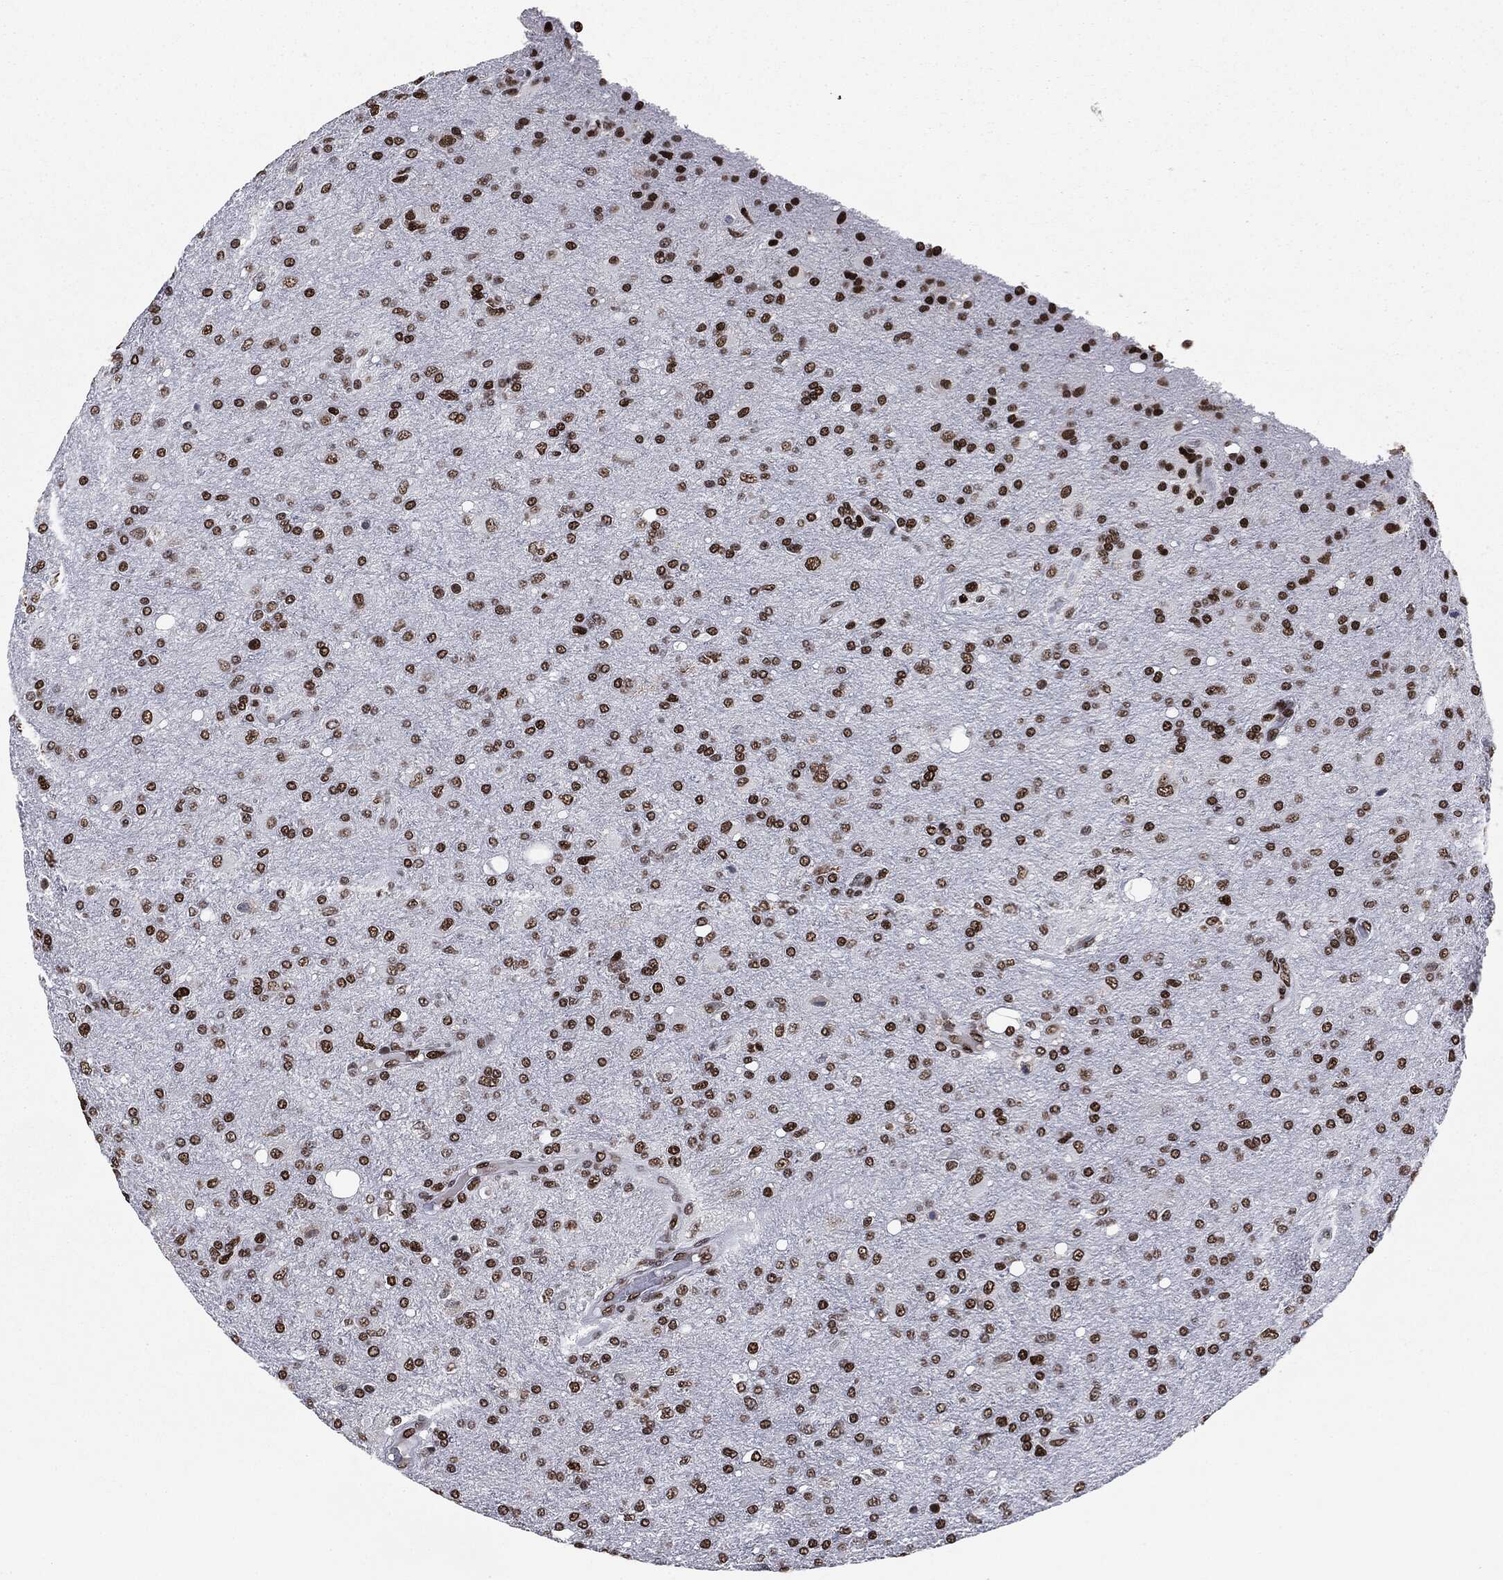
{"staining": {"intensity": "strong", "quantity": ">75%", "location": "nuclear"}, "tissue": "glioma", "cell_type": "Tumor cells", "image_type": "cancer", "snomed": [{"axis": "morphology", "description": "Glioma, malignant, High grade"}, {"axis": "topography", "description": "Cerebral cortex"}], "caption": "Glioma tissue exhibits strong nuclear positivity in approximately >75% of tumor cells The protein is shown in brown color, while the nuclei are stained blue.", "gene": "MSH2", "patient": {"sex": "male", "age": 70}}